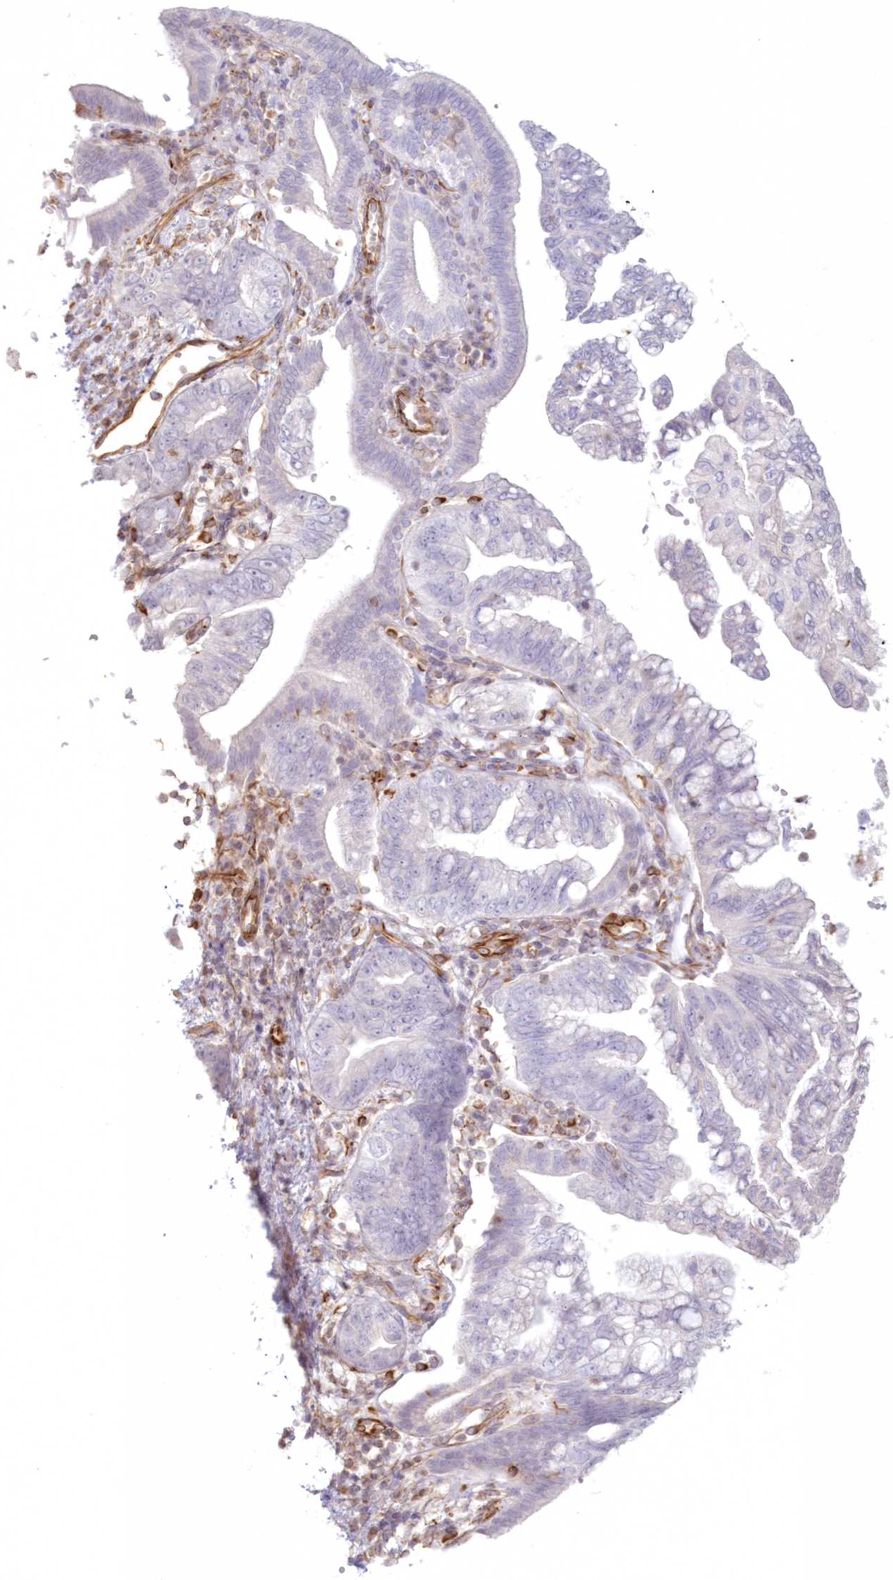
{"staining": {"intensity": "negative", "quantity": "none", "location": "none"}, "tissue": "pancreatic cancer", "cell_type": "Tumor cells", "image_type": "cancer", "snomed": [{"axis": "morphology", "description": "Adenocarcinoma, NOS"}, {"axis": "topography", "description": "Pancreas"}], "caption": "This is a micrograph of immunohistochemistry staining of pancreatic cancer, which shows no positivity in tumor cells.", "gene": "DMRTB1", "patient": {"sex": "female", "age": 73}}